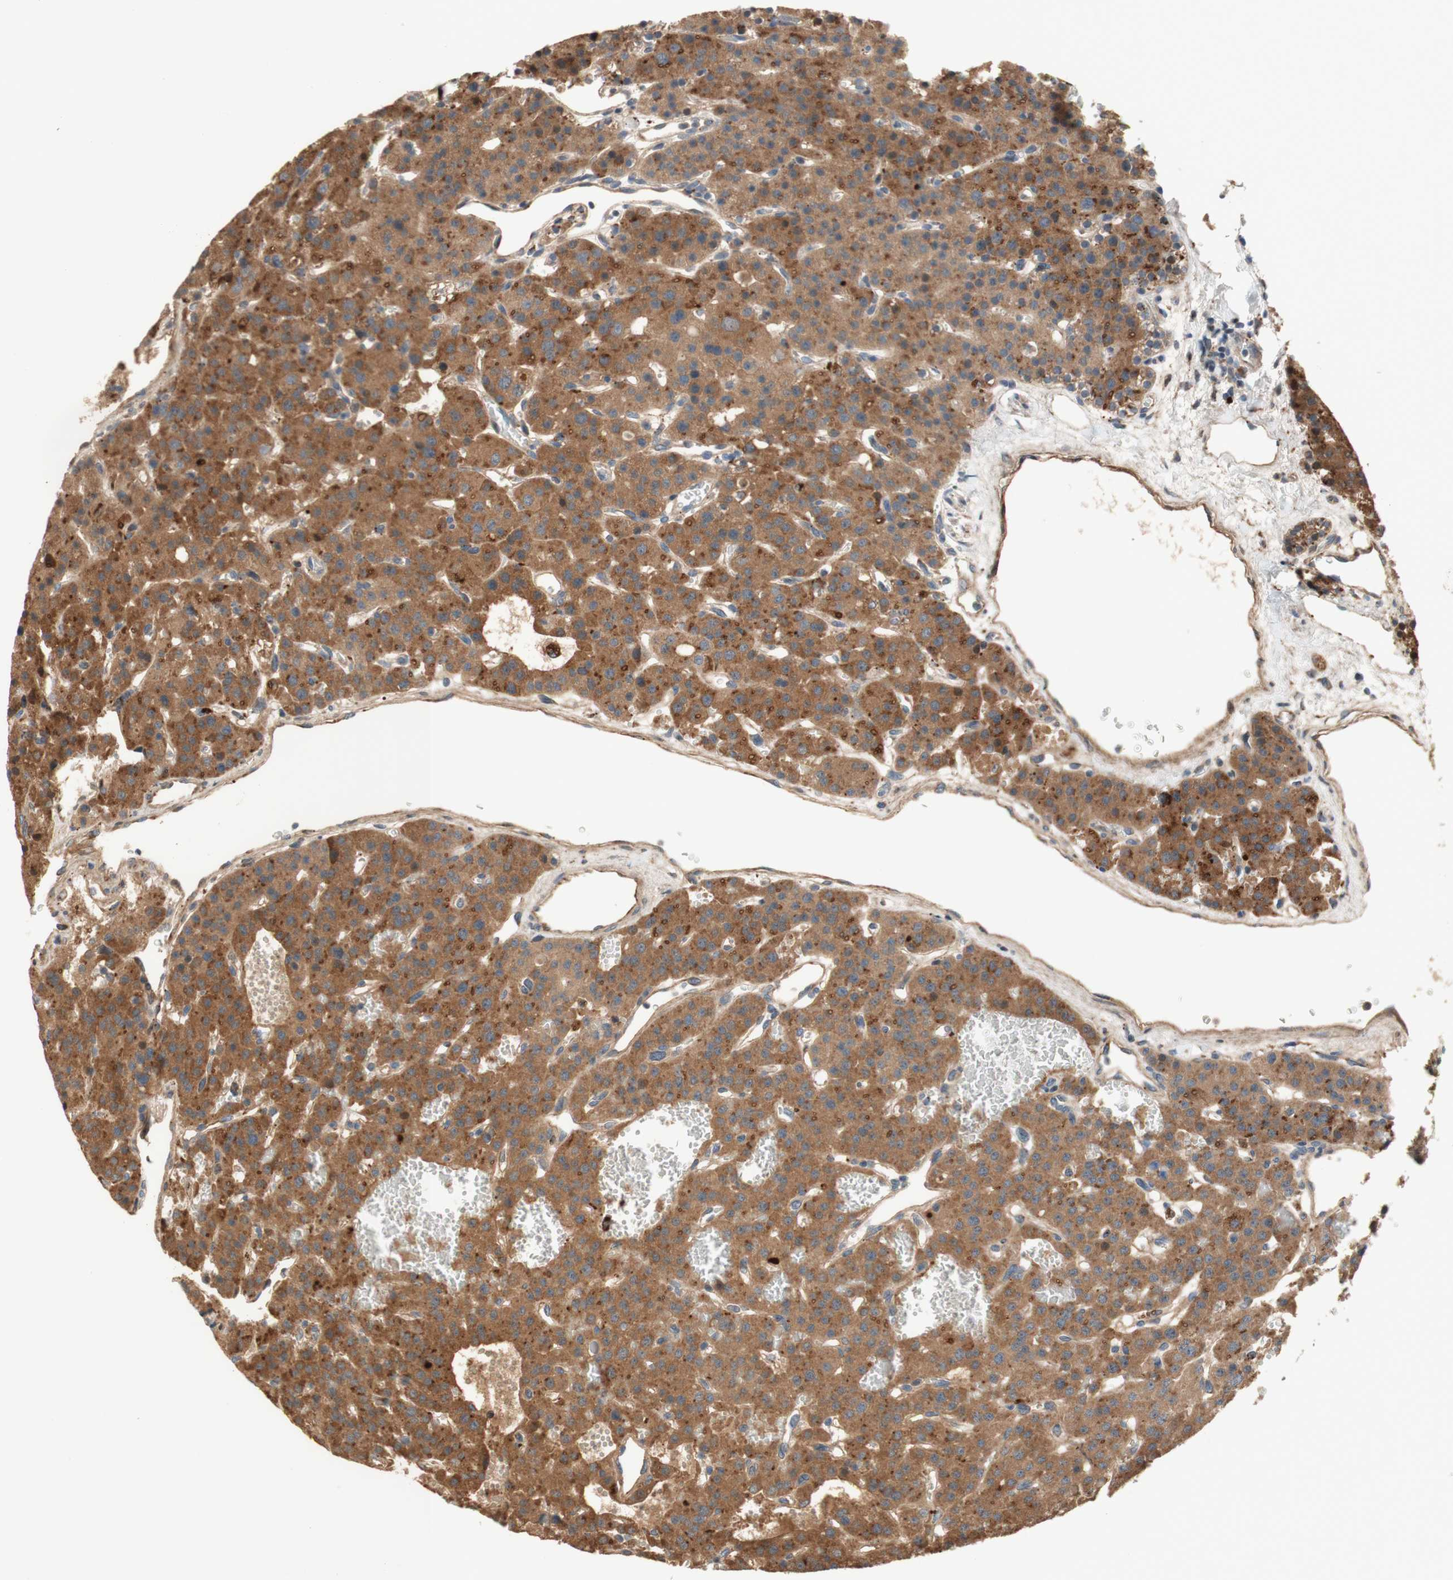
{"staining": {"intensity": "moderate", "quantity": ">75%", "location": "cytoplasmic/membranous"}, "tissue": "parathyroid gland", "cell_type": "Glandular cells", "image_type": "normal", "snomed": [{"axis": "morphology", "description": "Normal tissue, NOS"}, {"axis": "morphology", "description": "Adenoma, NOS"}, {"axis": "topography", "description": "Parathyroid gland"}], "caption": "Protein staining by immunohistochemistry (IHC) reveals moderate cytoplasmic/membranous staining in approximately >75% of glandular cells in benign parathyroid gland. The protein of interest is shown in brown color, while the nuclei are stained blue.", "gene": "PTPN21", "patient": {"sex": "female", "age": 81}}